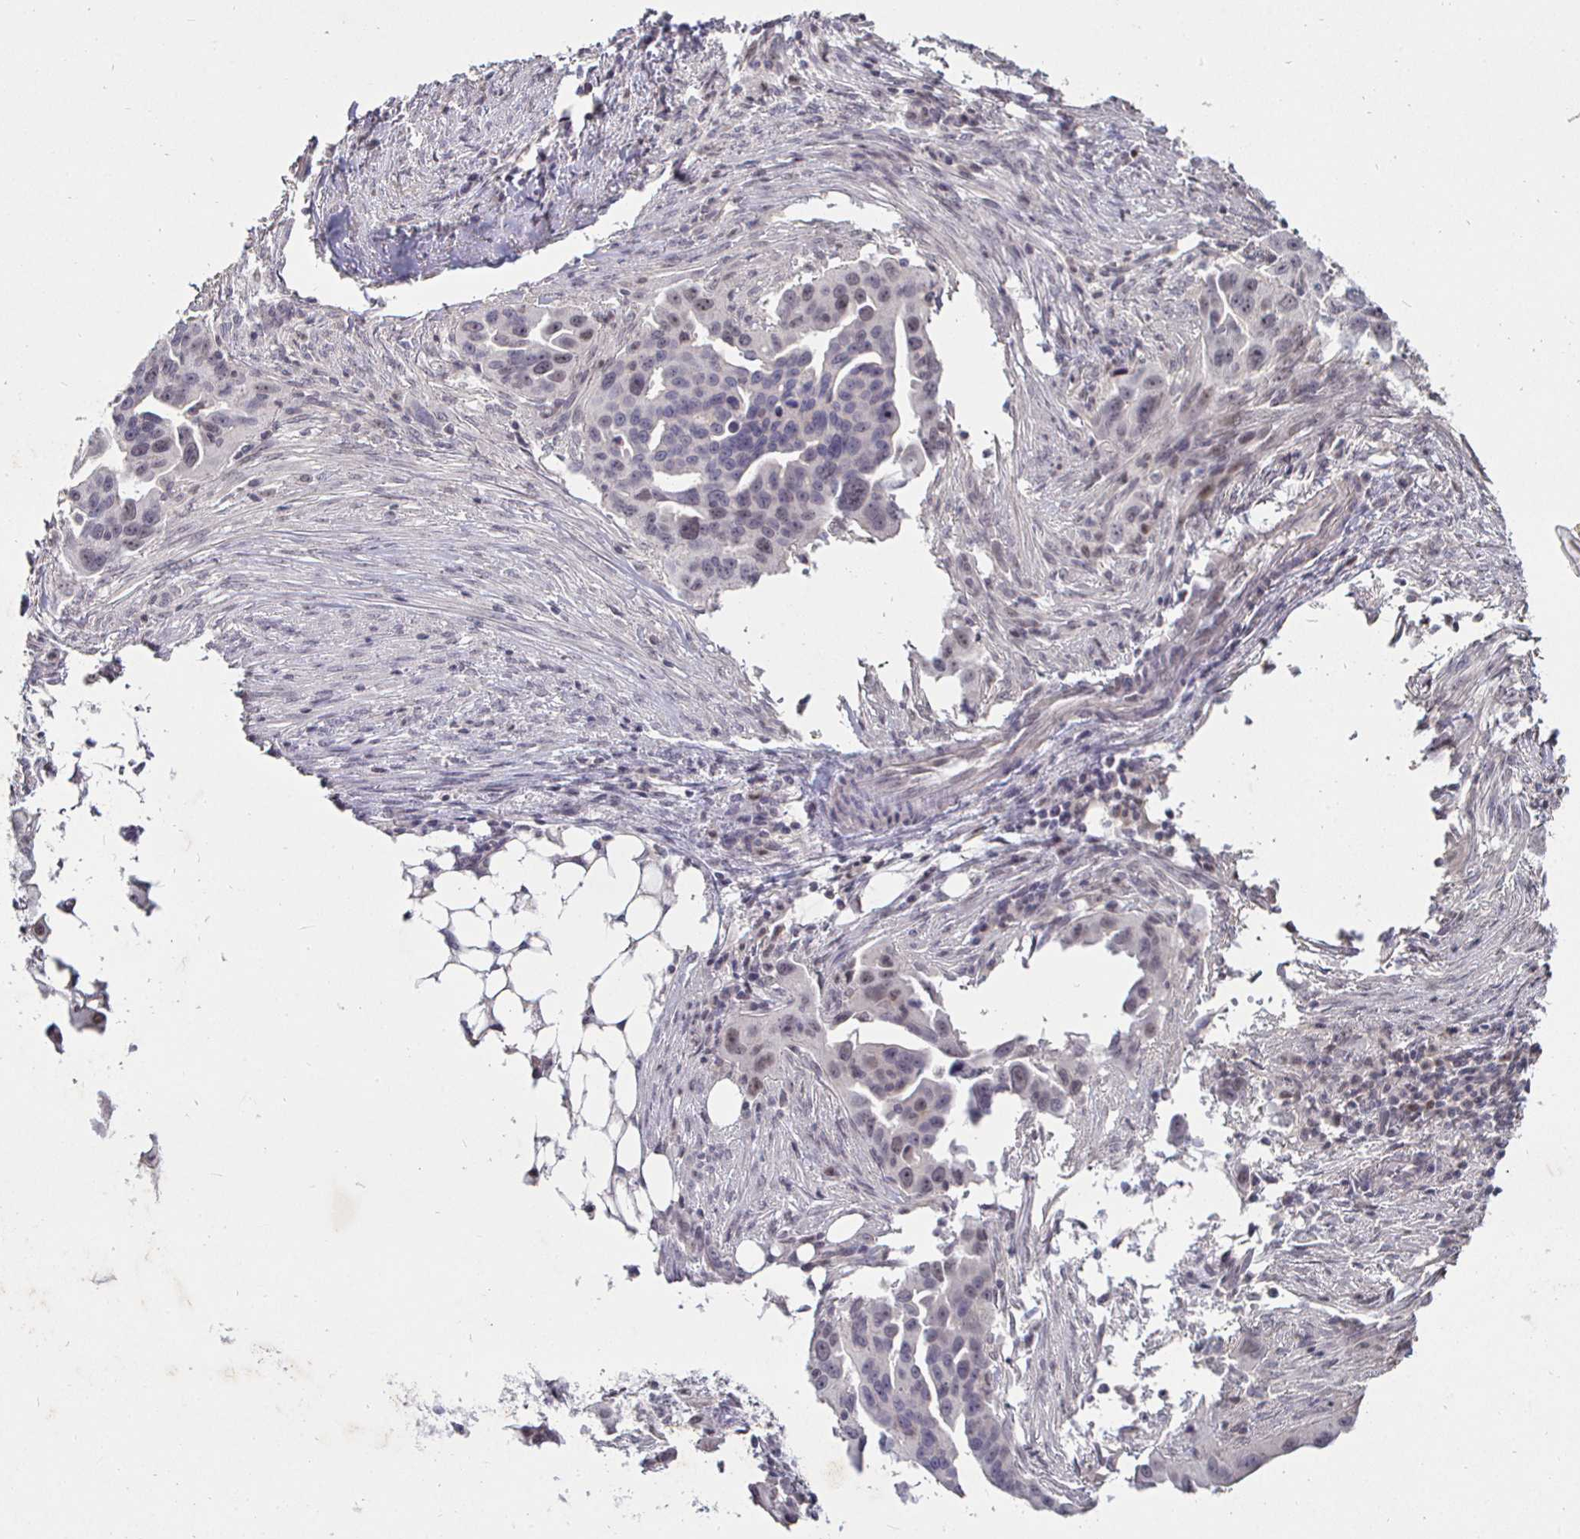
{"staining": {"intensity": "weak", "quantity": "25%-75%", "location": "nuclear"}, "tissue": "ovarian cancer", "cell_type": "Tumor cells", "image_type": "cancer", "snomed": [{"axis": "morphology", "description": "Carcinoma, endometroid"}, {"axis": "morphology", "description": "Cystadenocarcinoma, serous, NOS"}, {"axis": "topography", "description": "Ovary"}], "caption": "Human endometroid carcinoma (ovarian) stained for a protein (brown) shows weak nuclear positive positivity in about 25%-75% of tumor cells.", "gene": "MLH1", "patient": {"sex": "female", "age": 45}}